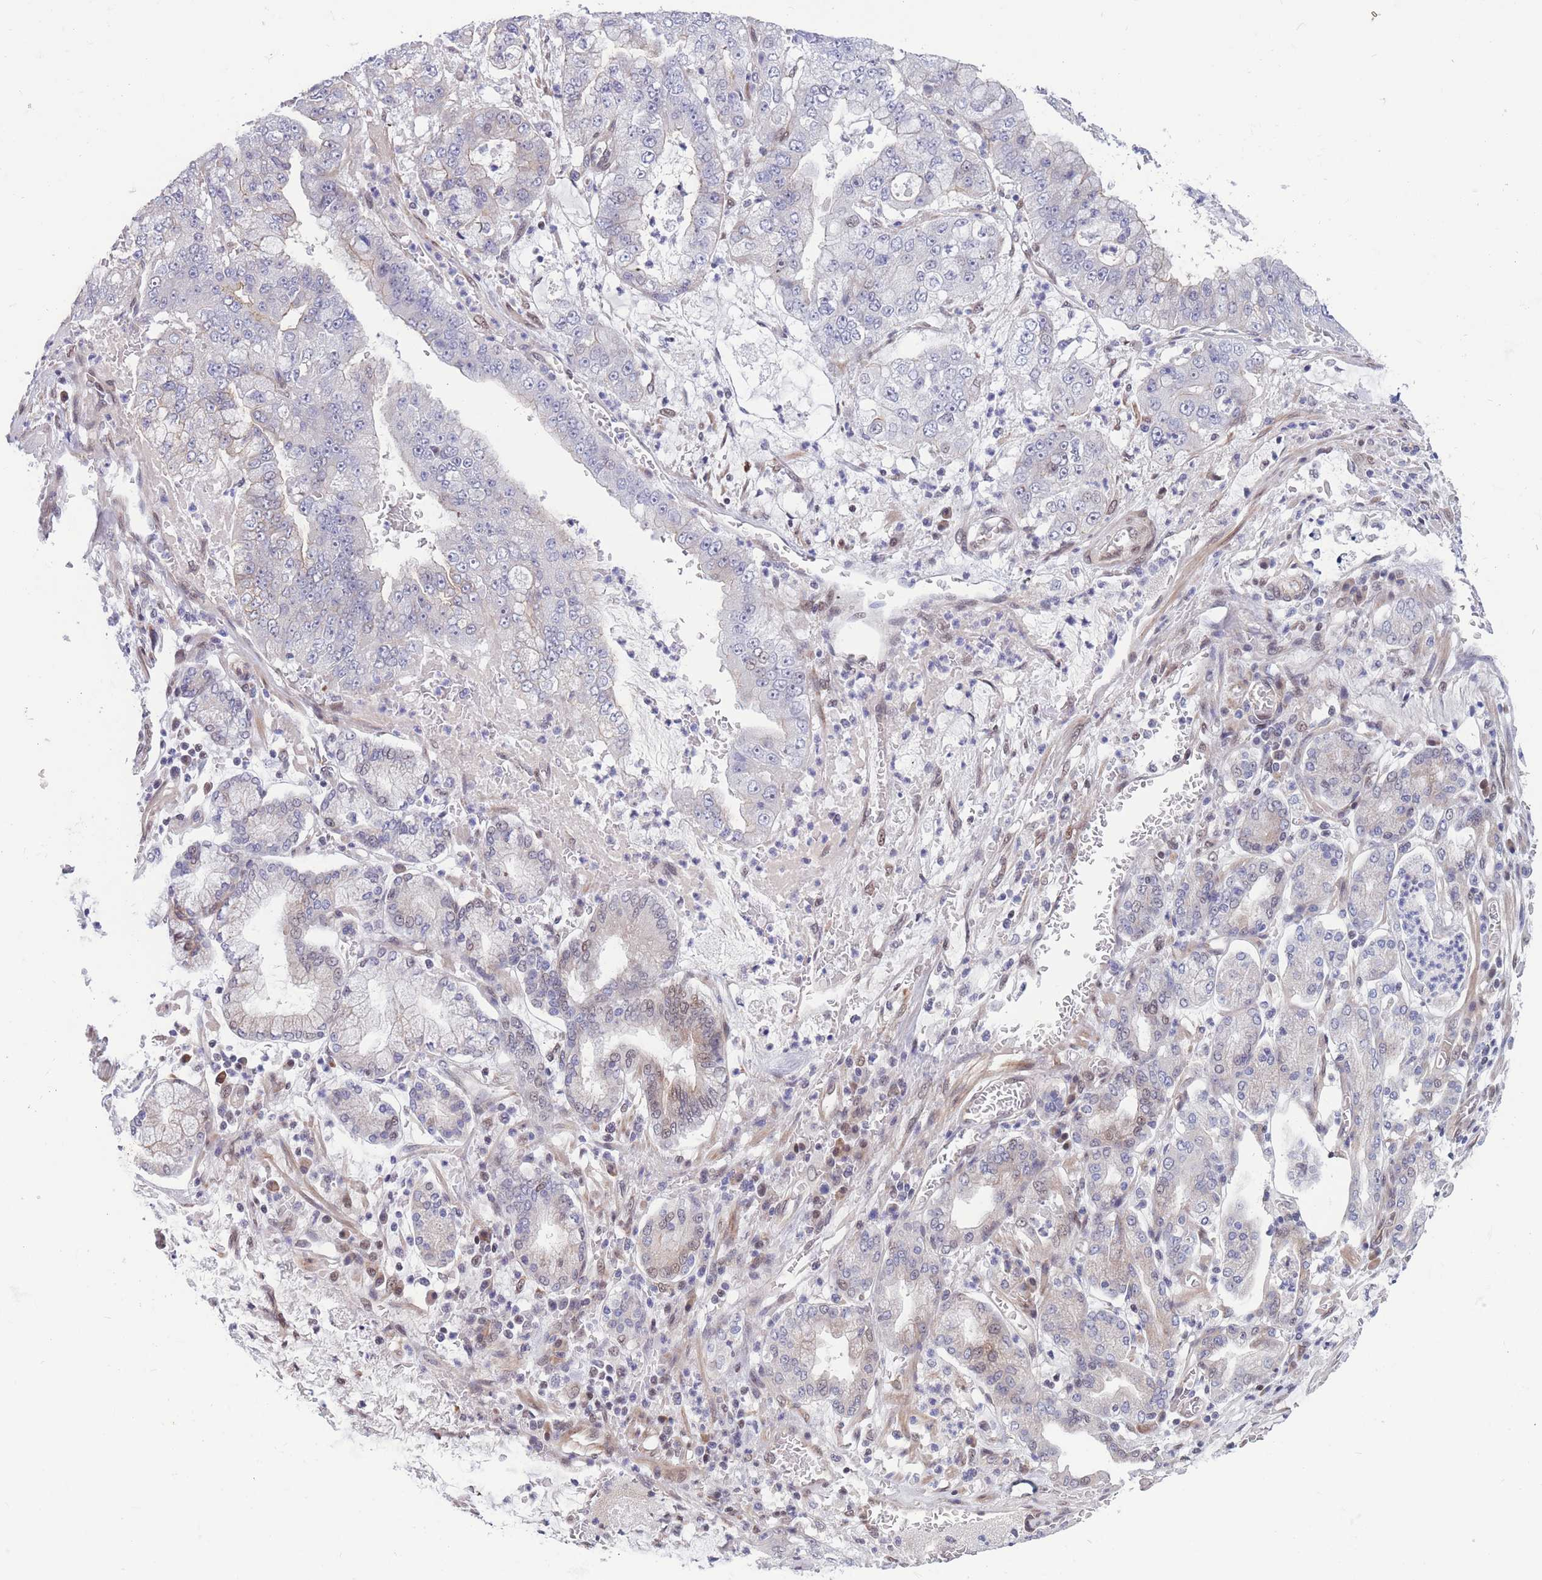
{"staining": {"intensity": "negative", "quantity": "none", "location": "none"}, "tissue": "stomach cancer", "cell_type": "Tumor cells", "image_type": "cancer", "snomed": [{"axis": "morphology", "description": "Adenocarcinoma, NOS"}, {"axis": "topography", "description": "Stomach"}], "caption": "Adenocarcinoma (stomach) stained for a protein using immunohistochemistry reveals no staining tumor cells.", "gene": "BCL9L", "patient": {"sex": "male", "age": 76}}